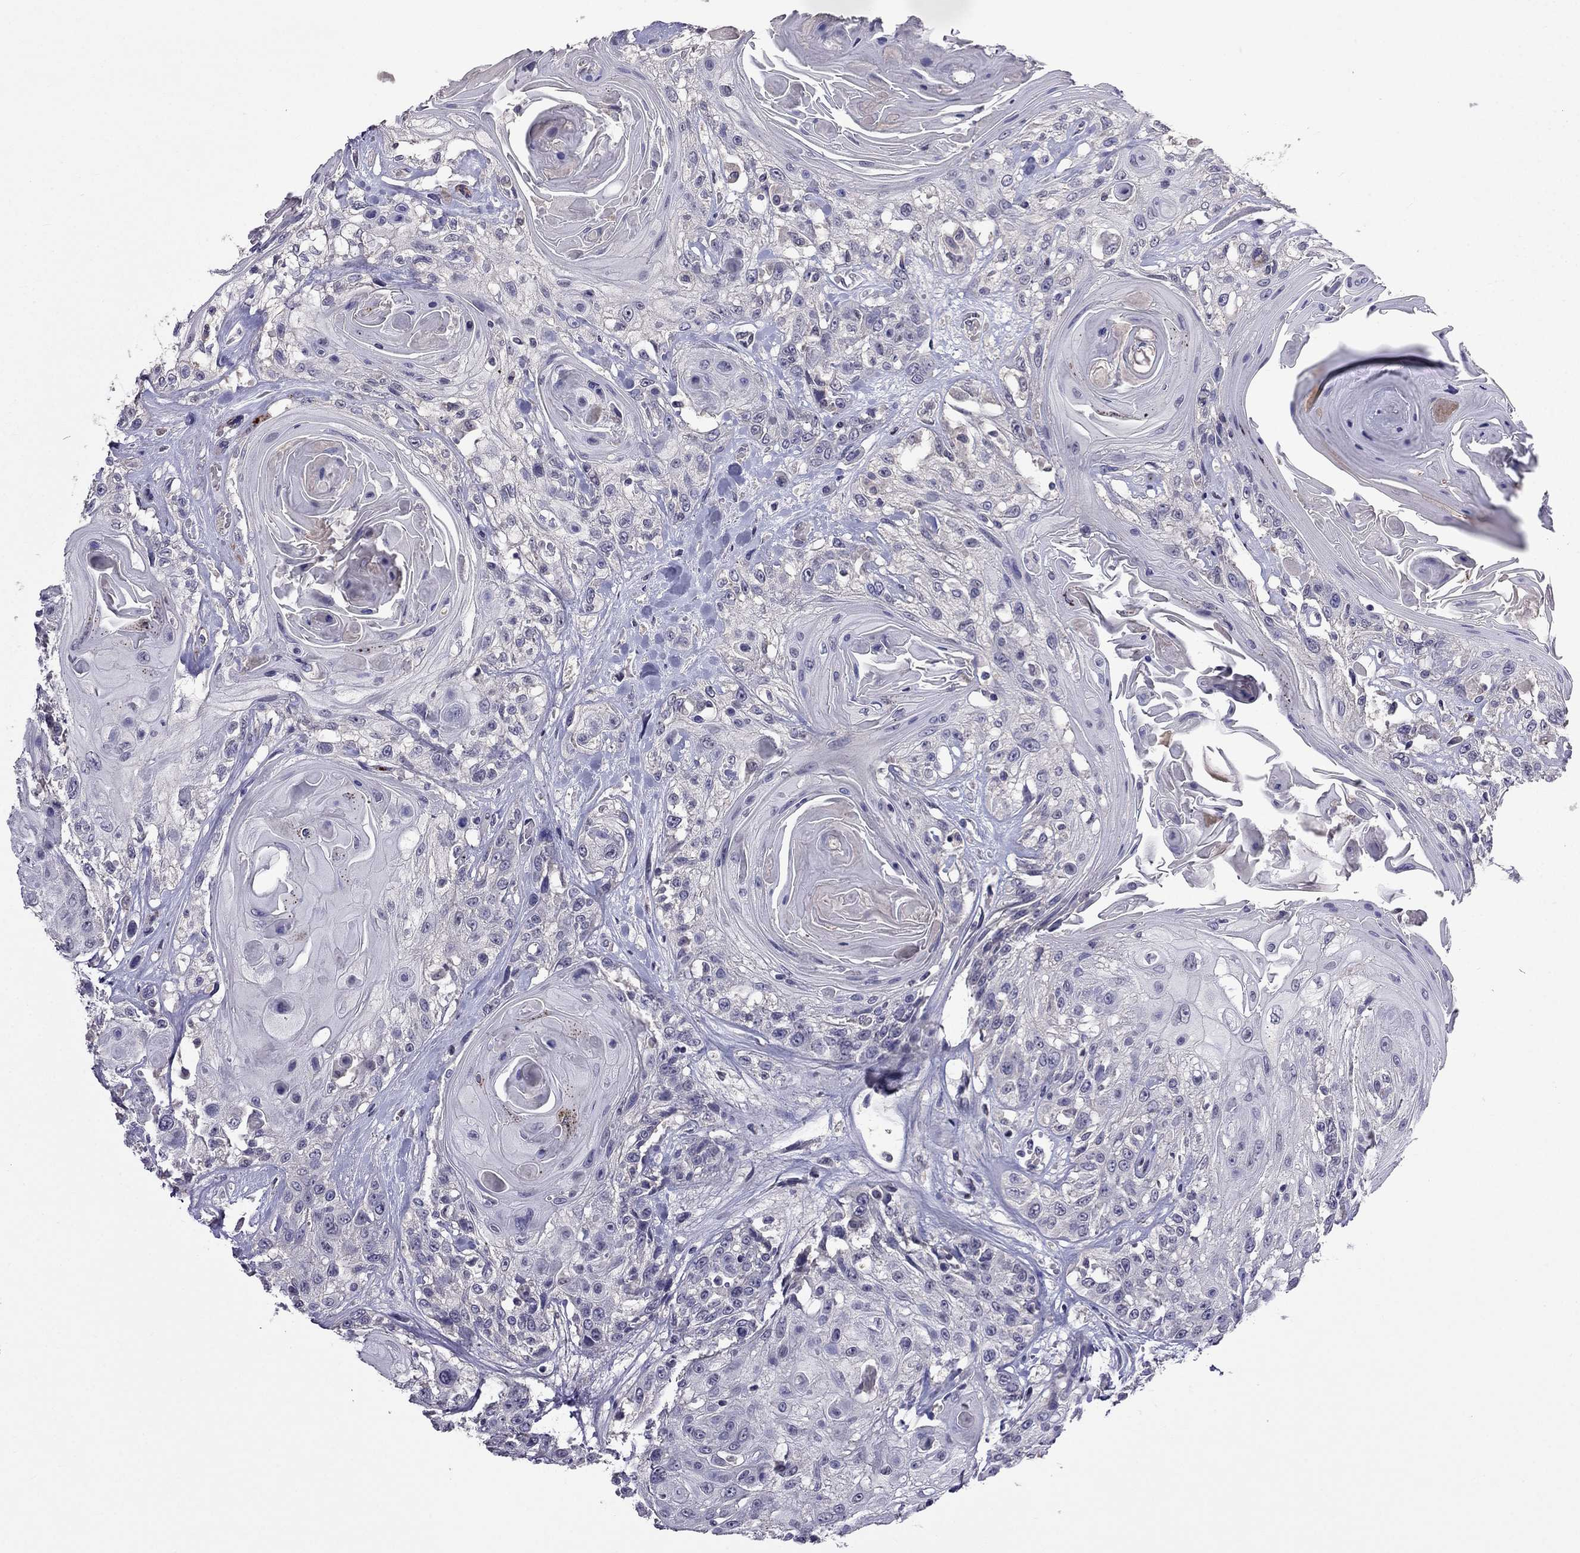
{"staining": {"intensity": "negative", "quantity": "none", "location": "none"}, "tissue": "head and neck cancer", "cell_type": "Tumor cells", "image_type": "cancer", "snomed": [{"axis": "morphology", "description": "Squamous cell carcinoma, NOS"}, {"axis": "topography", "description": "Head-Neck"}], "caption": "Photomicrograph shows no protein expression in tumor cells of squamous cell carcinoma (head and neck) tissue.", "gene": "AQP9", "patient": {"sex": "female", "age": 59}}